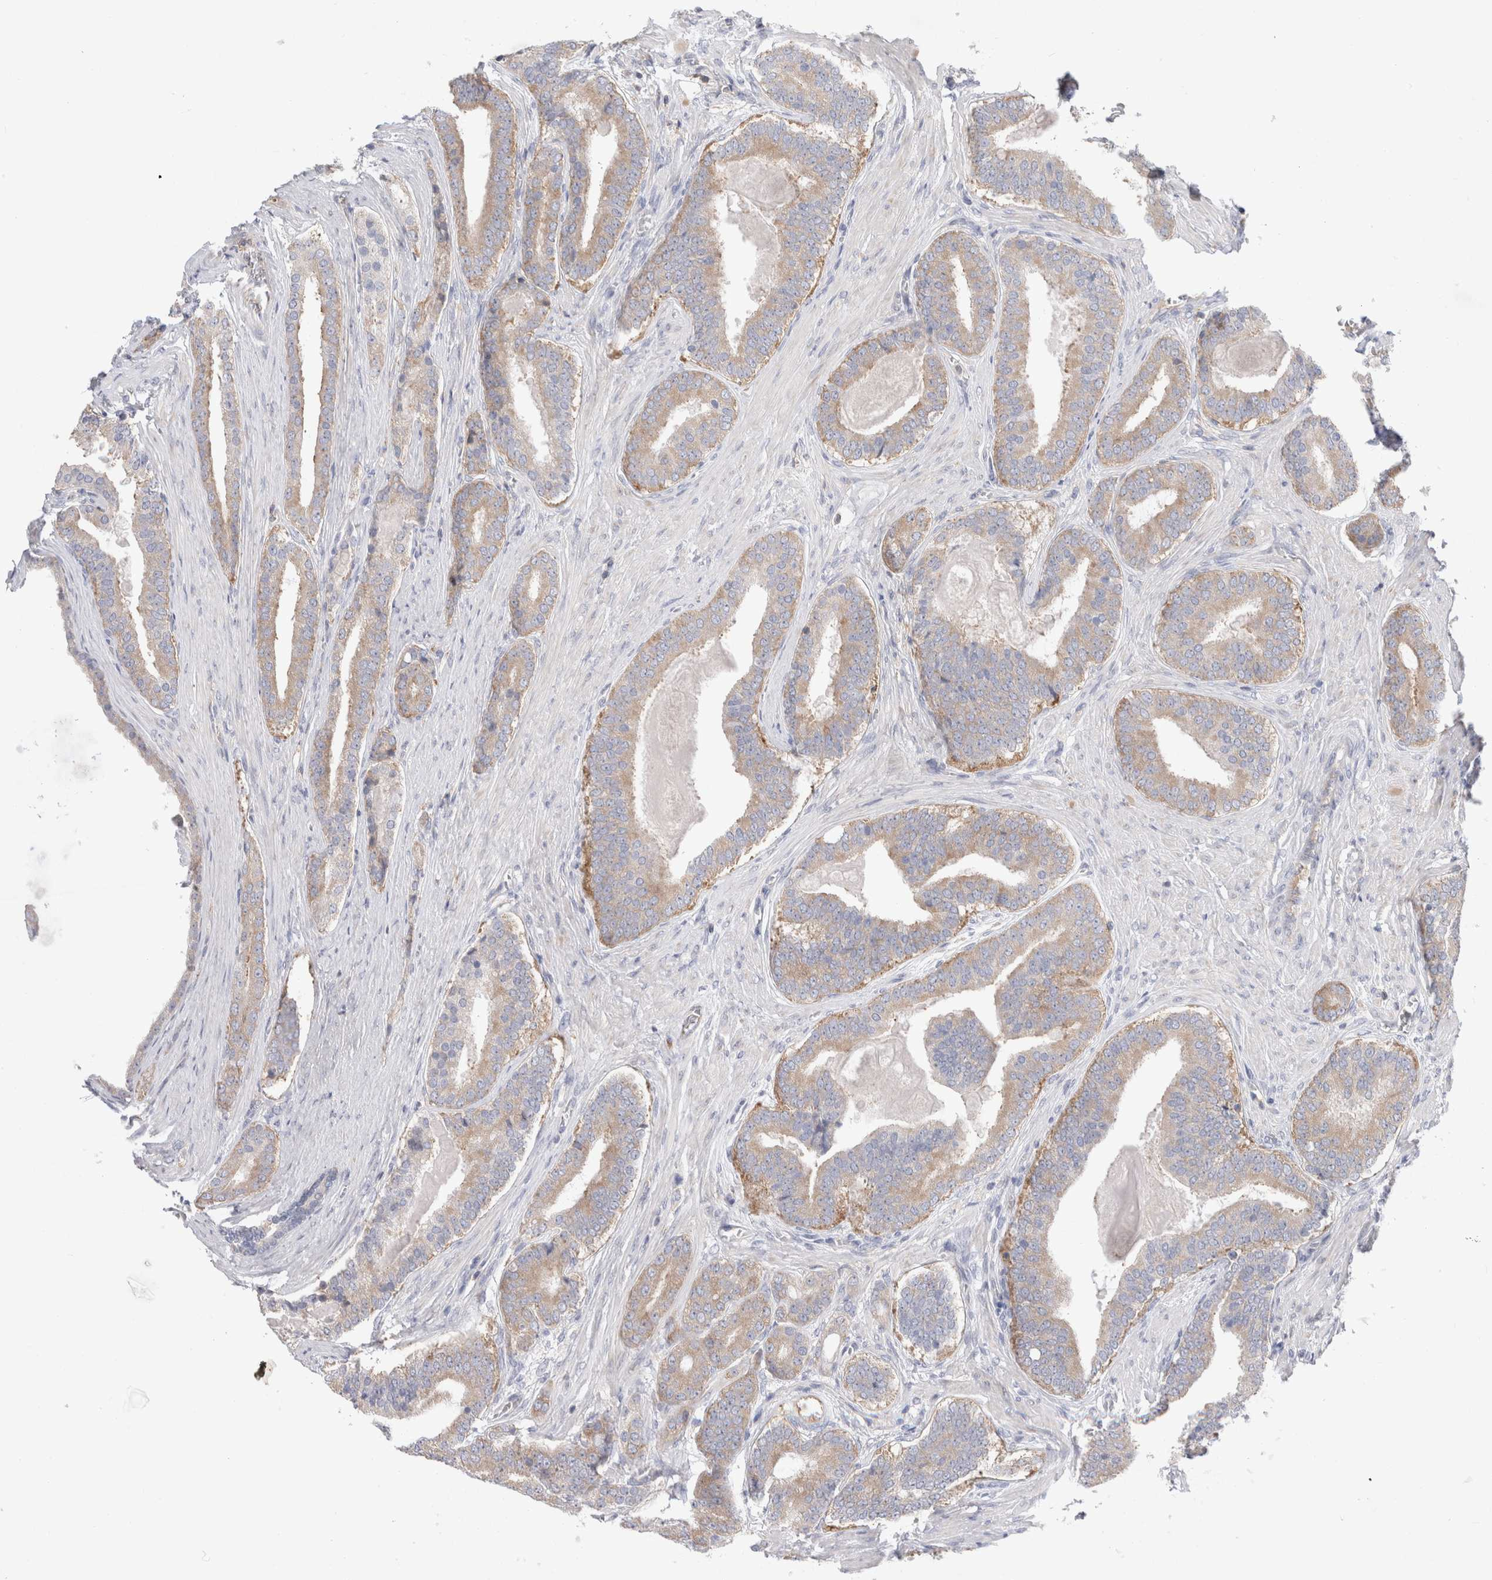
{"staining": {"intensity": "weak", "quantity": ">75%", "location": "cytoplasmic/membranous"}, "tissue": "prostate cancer", "cell_type": "Tumor cells", "image_type": "cancer", "snomed": [{"axis": "morphology", "description": "Adenocarcinoma, High grade"}, {"axis": "topography", "description": "Prostate"}], "caption": "Immunohistochemistry (IHC) image of human prostate cancer (high-grade adenocarcinoma) stained for a protein (brown), which shows low levels of weak cytoplasmic/membranous expression in approximately >75% of tumor cells.", "gene": "ZNF23", "patient": {"sex": "male", "age": 60}}